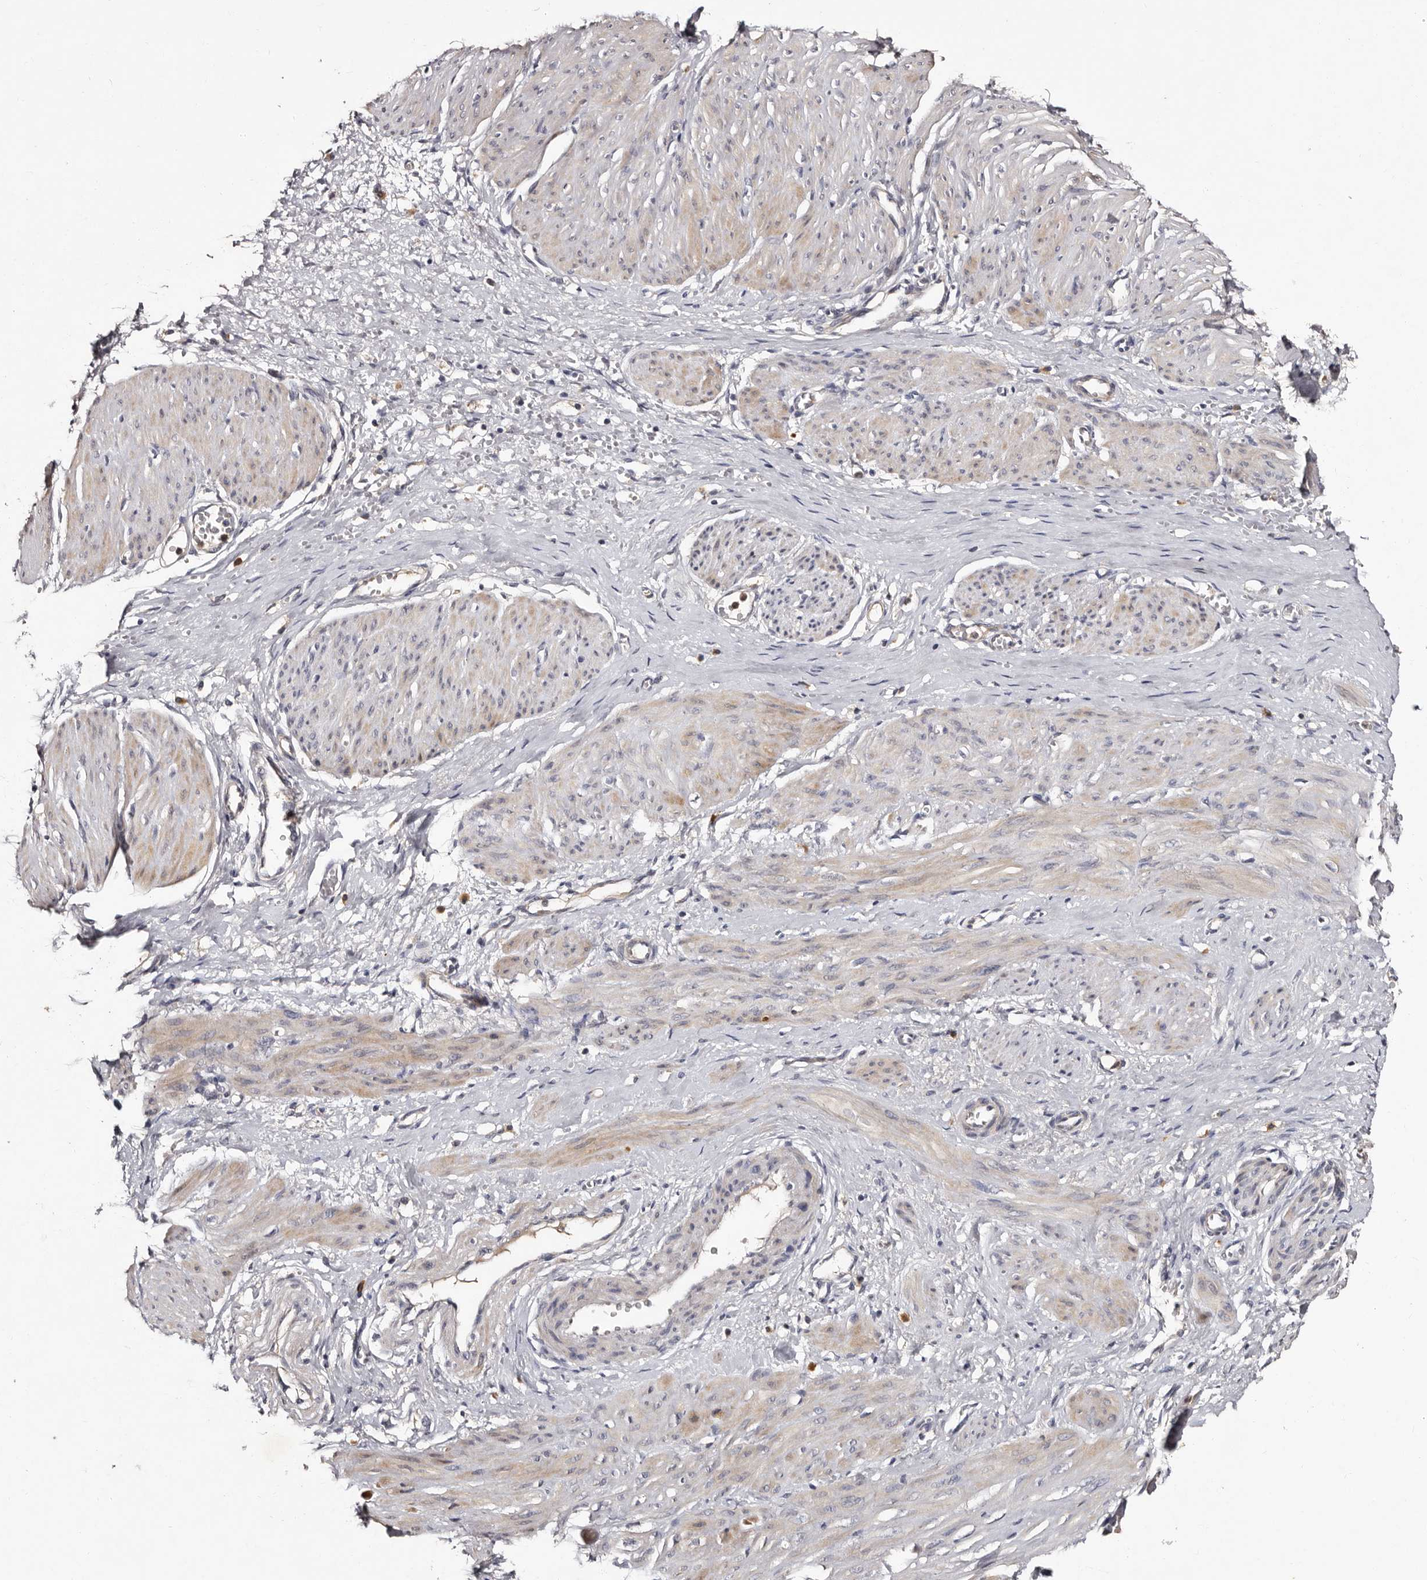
{"staining": {"intensity": "moderate", "quantity": "25%-75%", "location": "cytoplasmic/membranous"}, "tissue": "smooth muscle", "cell_type": "Smooth muscle cells", "image_type": "normal", "snomed": [{"axis": "morphology", "description": "Normal tissue, NOS"}, {"axis": "topography", "description": "Endometrium"}], "caption": "This image displays immunohistochemistry staining of benign human smooth muscle, with medium moderate cytoplasmic/membranous staining in approximately 25%-75% of smooth muscle cells.", "gene": "DNPH1", "patient": {"sex": "female", "age": 33}}